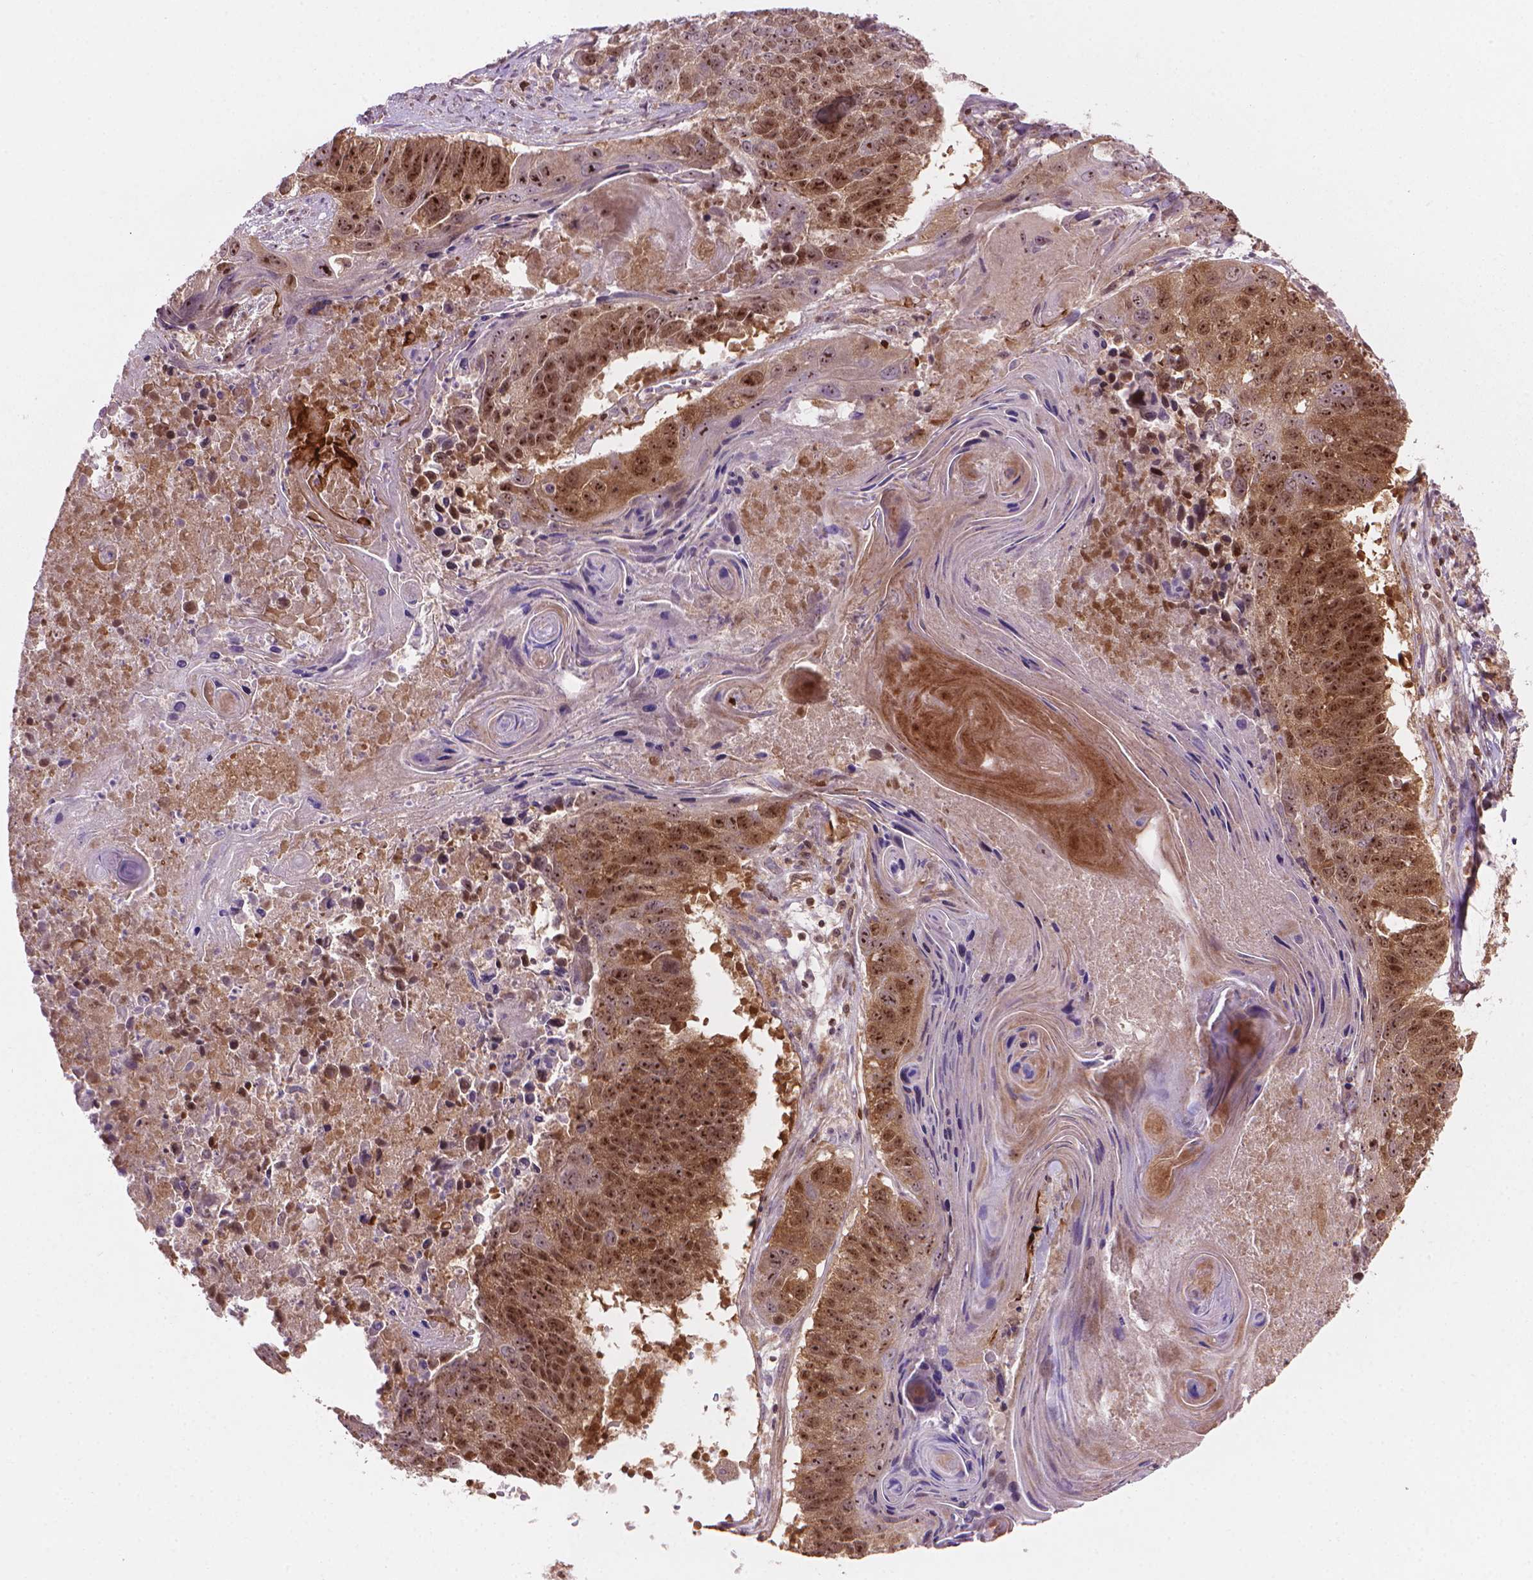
{"staining": {"intensity": "moderate", "quantity": ">75%", "location": "cytoplasmic/membranous,nuclear"}, "tissue": "lung cancer", "cell_type": "Tumor cells", "image_type": "cancer", "snomed": [{"axis": "morphology", "description": "Squamous cell carcinoma, NOS"}, {"axis": "topography", "description": "Lung"}], "caption": "Lung cancer (squamous cell carcinoma) was stained to show a protein in brown. There is medium levels of moderate cytoplasmic/membranous and nuclear staining in approximately >75% of tumor cells. (IHC, brightfield microscopy, high magnification).", "gene": "SMC2", "patient": {"sex": "male", "age": 73}}